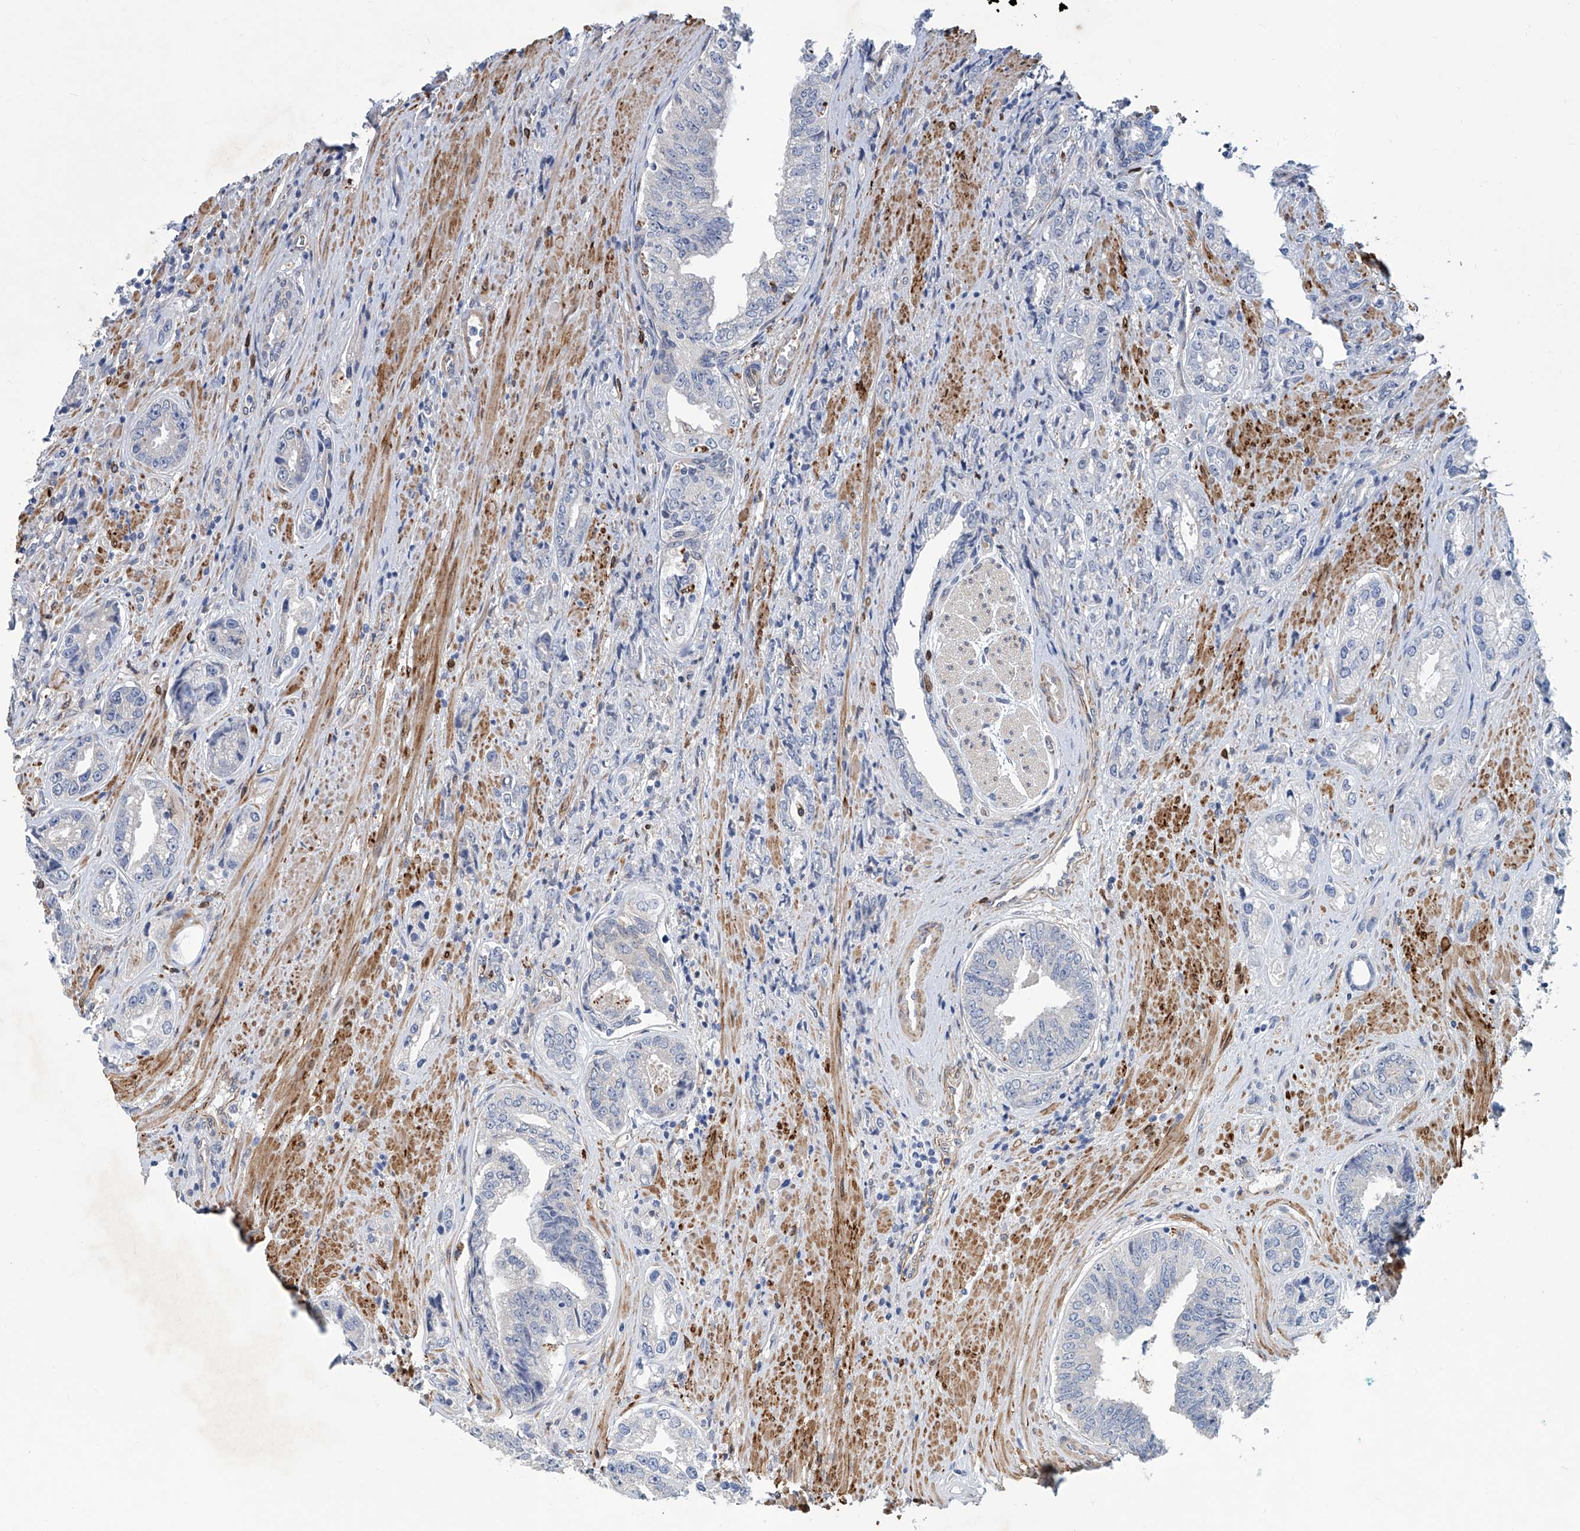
{"staining": {"intensity": "negative", "quantity": "none", "location": "none"}, "tissue": "prostate cancer", "cell_type": "Tumor cells", "image_type": "cancer", "snomed": [{"axis": "morphology", "description": "Adenocarcinoma, High grade"}, {"axis": "topography", "description": "Prostate"}], "caption": "Immunohistochemistry (IHC) image of neoplastic tissue: human prostate adenocarcinoma (high-grade) stained with DAB shows no significant protein expression in tumor cells.", "gene": "TNN", "patient": {"sex": "male", "age": 61}}